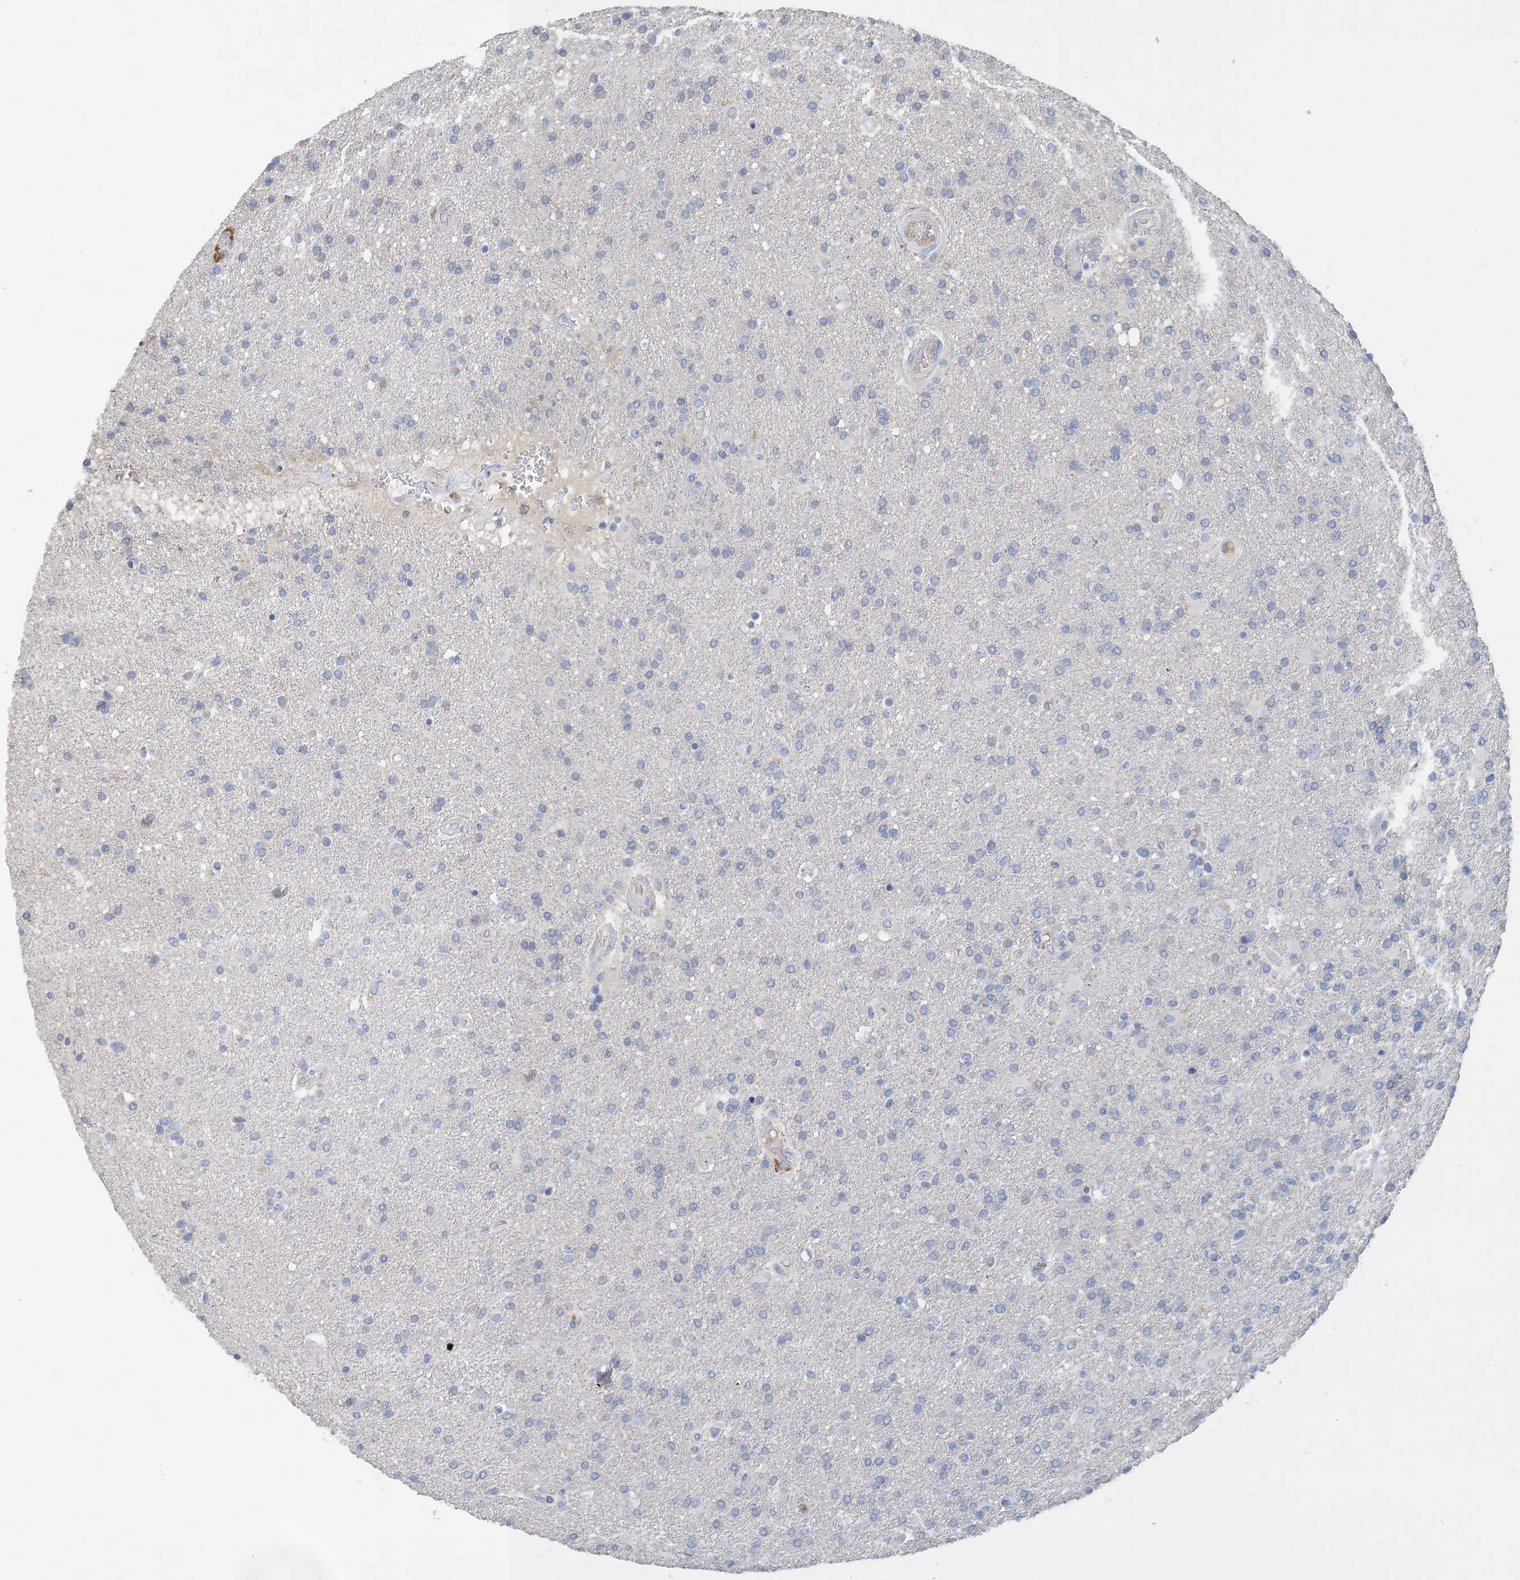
{"staining": {"intensity": "negative", "quantity": "none", "location": "none"}, "tissue": "glioma", "cell_type": "Tumor cells", "image_type": "cancer", "snomed": [{"axis": "morphology", "description": "Glioma, malignant, High grade"}, {"axis": "topography", "description": "Brain"}], "caption": "Micrograph shows no protein expression in tumor cells of malignant glioma (high-grade) tissue. Nuclei are stained in blue.", "gene": "CTRL", "patient": {"sex": "male", "age": 72}}